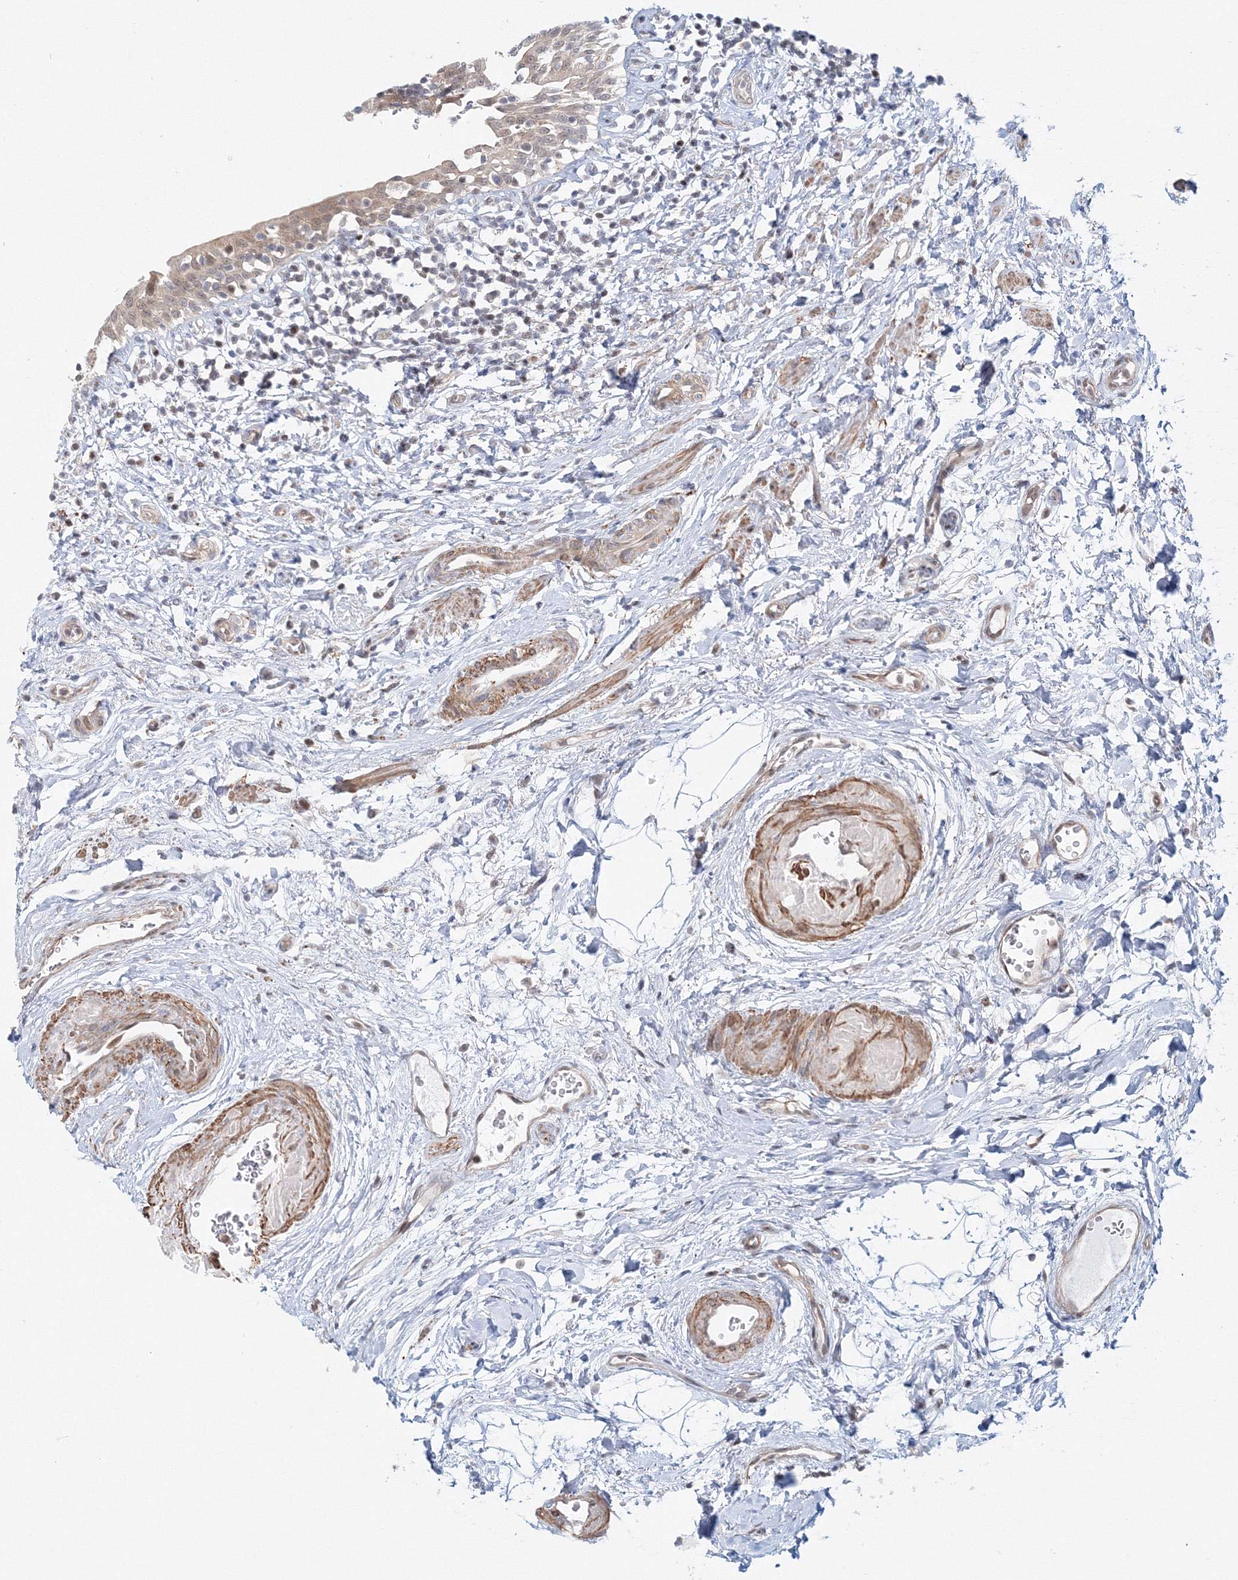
{"staining": {"intensity": "moderate", "quantity": ">75%", "location": "cytoplasmic/membranous,nuclear"}, "tissue": "urinary bladder", "cell_type": "Urothelial cells", "image_type": "normal", "snomed": [{"axis": "morphology", "description": "Normal tissue, NOS"}, {"axis": "topography", "description": "Urinary bladder"}], "caption": "This histopathology image shows immunohistochemistry (IHC) staining of normal human urinary bladder, with medium moderate cytoplasmic/membranous,nuclear positivity in approximately >75% of urothelial cells.", "gene": "ARHGAP21", "patient": {"sex": "male", "age": 83}}